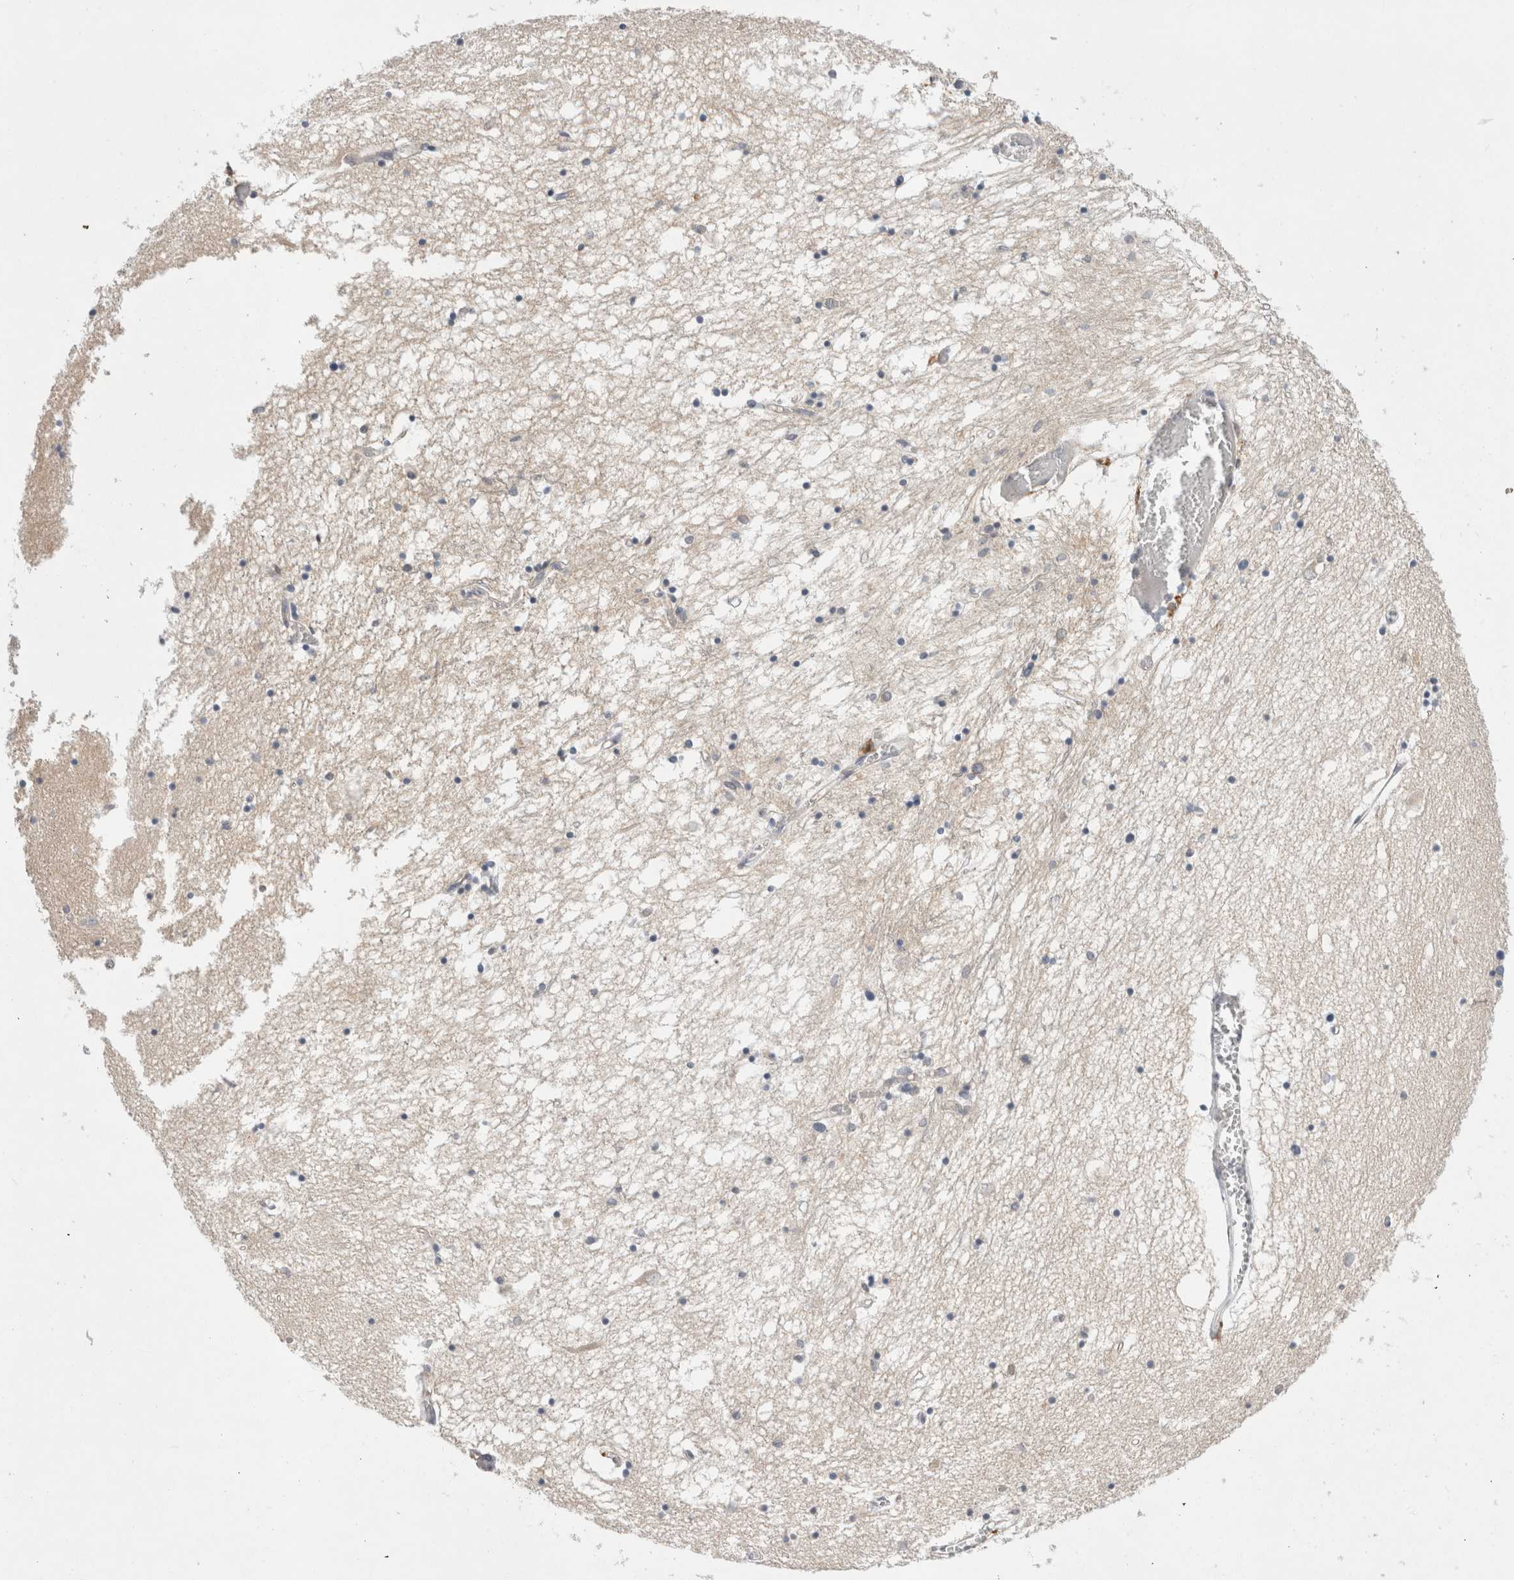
{"staining": {"intensity": "negative", "quantity": "none", "location": "none"}, "tissue": "hippocampus", "cell_type": "Glial cells", "image_type": "normal", "snomed": [{"axis": "morphology", "description": "Normal tissue, NOS"}, {"axis": "topography", "description": "Hippocampus"}], "caption": "Human hippocampus stained for a protein using IHC exhibits no expression in glial cells.", "gene": "CDCA7L", "patient": {"sex": "male", "age": 70}}